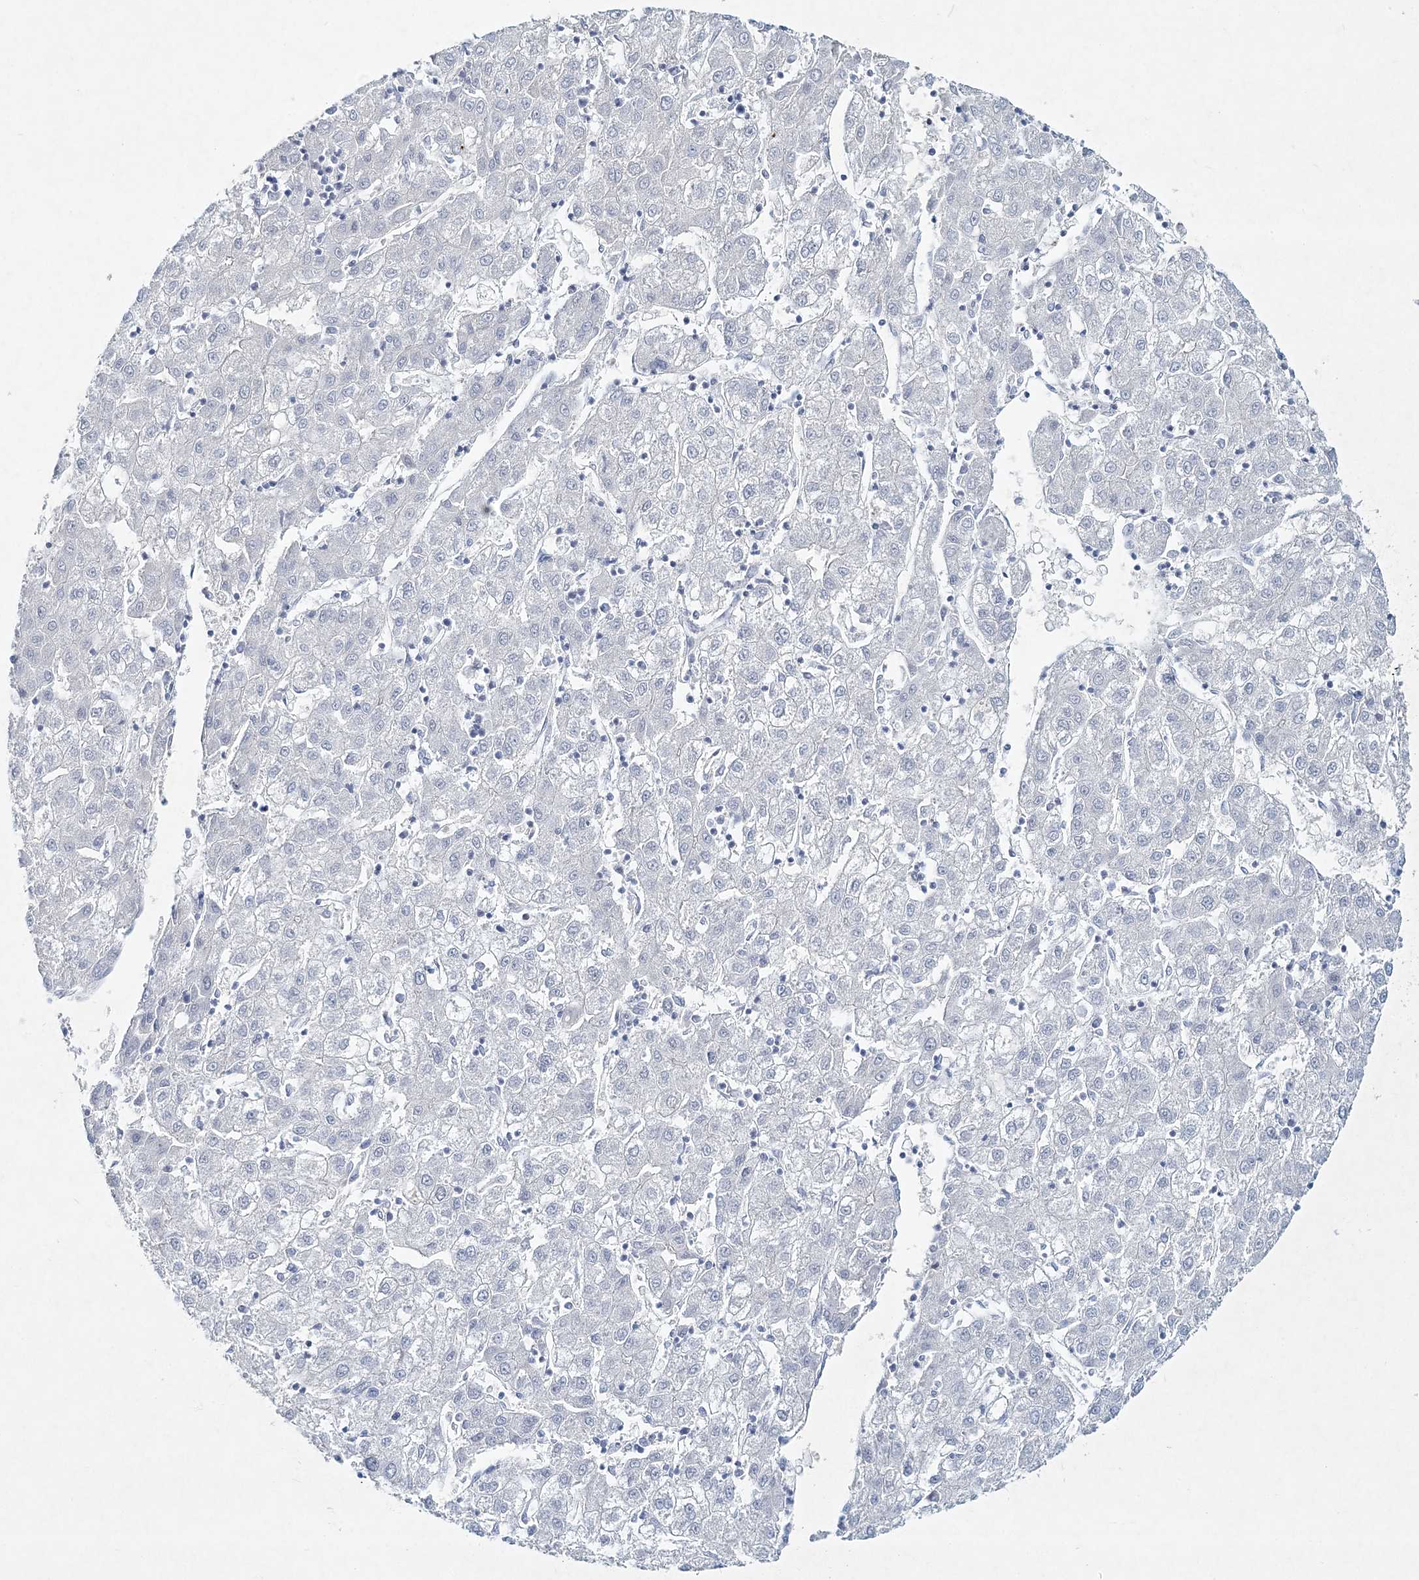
{"staining": {"intensity": "negative", "quantity": "none", "location": "none"}, "tissue": "liver cancer", "cell_type": "Tumor cells", "image_type": "cancer", "snomed": [{"axis": "morphology", "description": "Carcinoma, Hepatocellular, NOS"}, {"axis": "topography", "description": "Liver"}], "caption": "This is an IHC histopathology image of human hepatocellular carcinoma (liver). There is no positivity in tumor cells.", "gene": "LRRFIP2", "patient": {"sex": "male", "age": 72}}